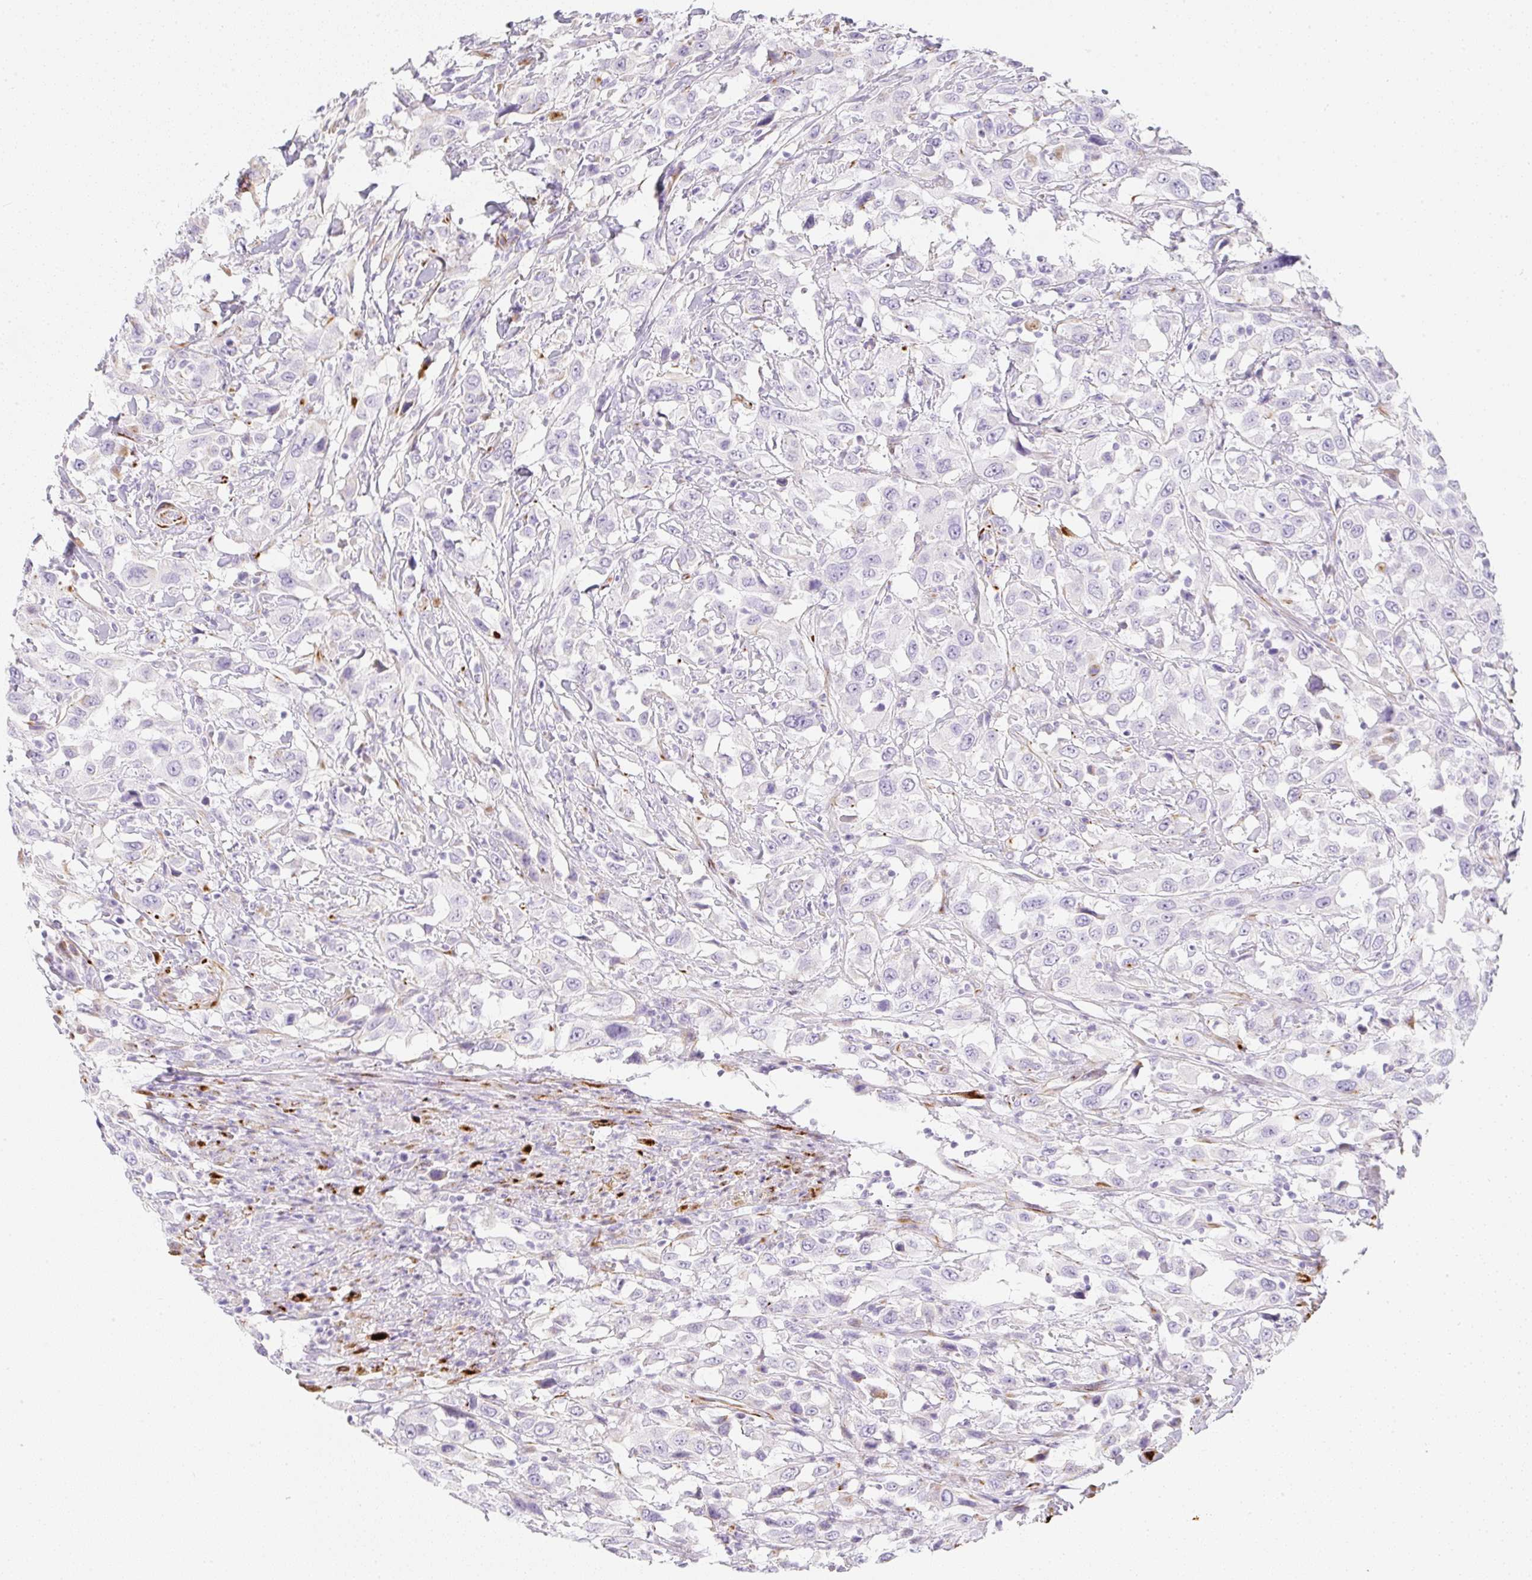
{"staining": {"intensity": "negative", "quantity": "none", "location": "none"}, "tissue": "urothelial cancer", "cell_type": "Tumor cells", "image_type": "cancer", "snomed": [{"axis": "morphology", "description": "Urothelial carcinoma, High grade"}, {"axis": "topography", "description": "Urinary bladder"}], "caption": "Human high-grade urothelial carcinoma stained for a protein using immunohistochemistry shows no expression in tumor cells.", "gene": "ZNF689", "patient": {"sex": "male", "age": 61}}